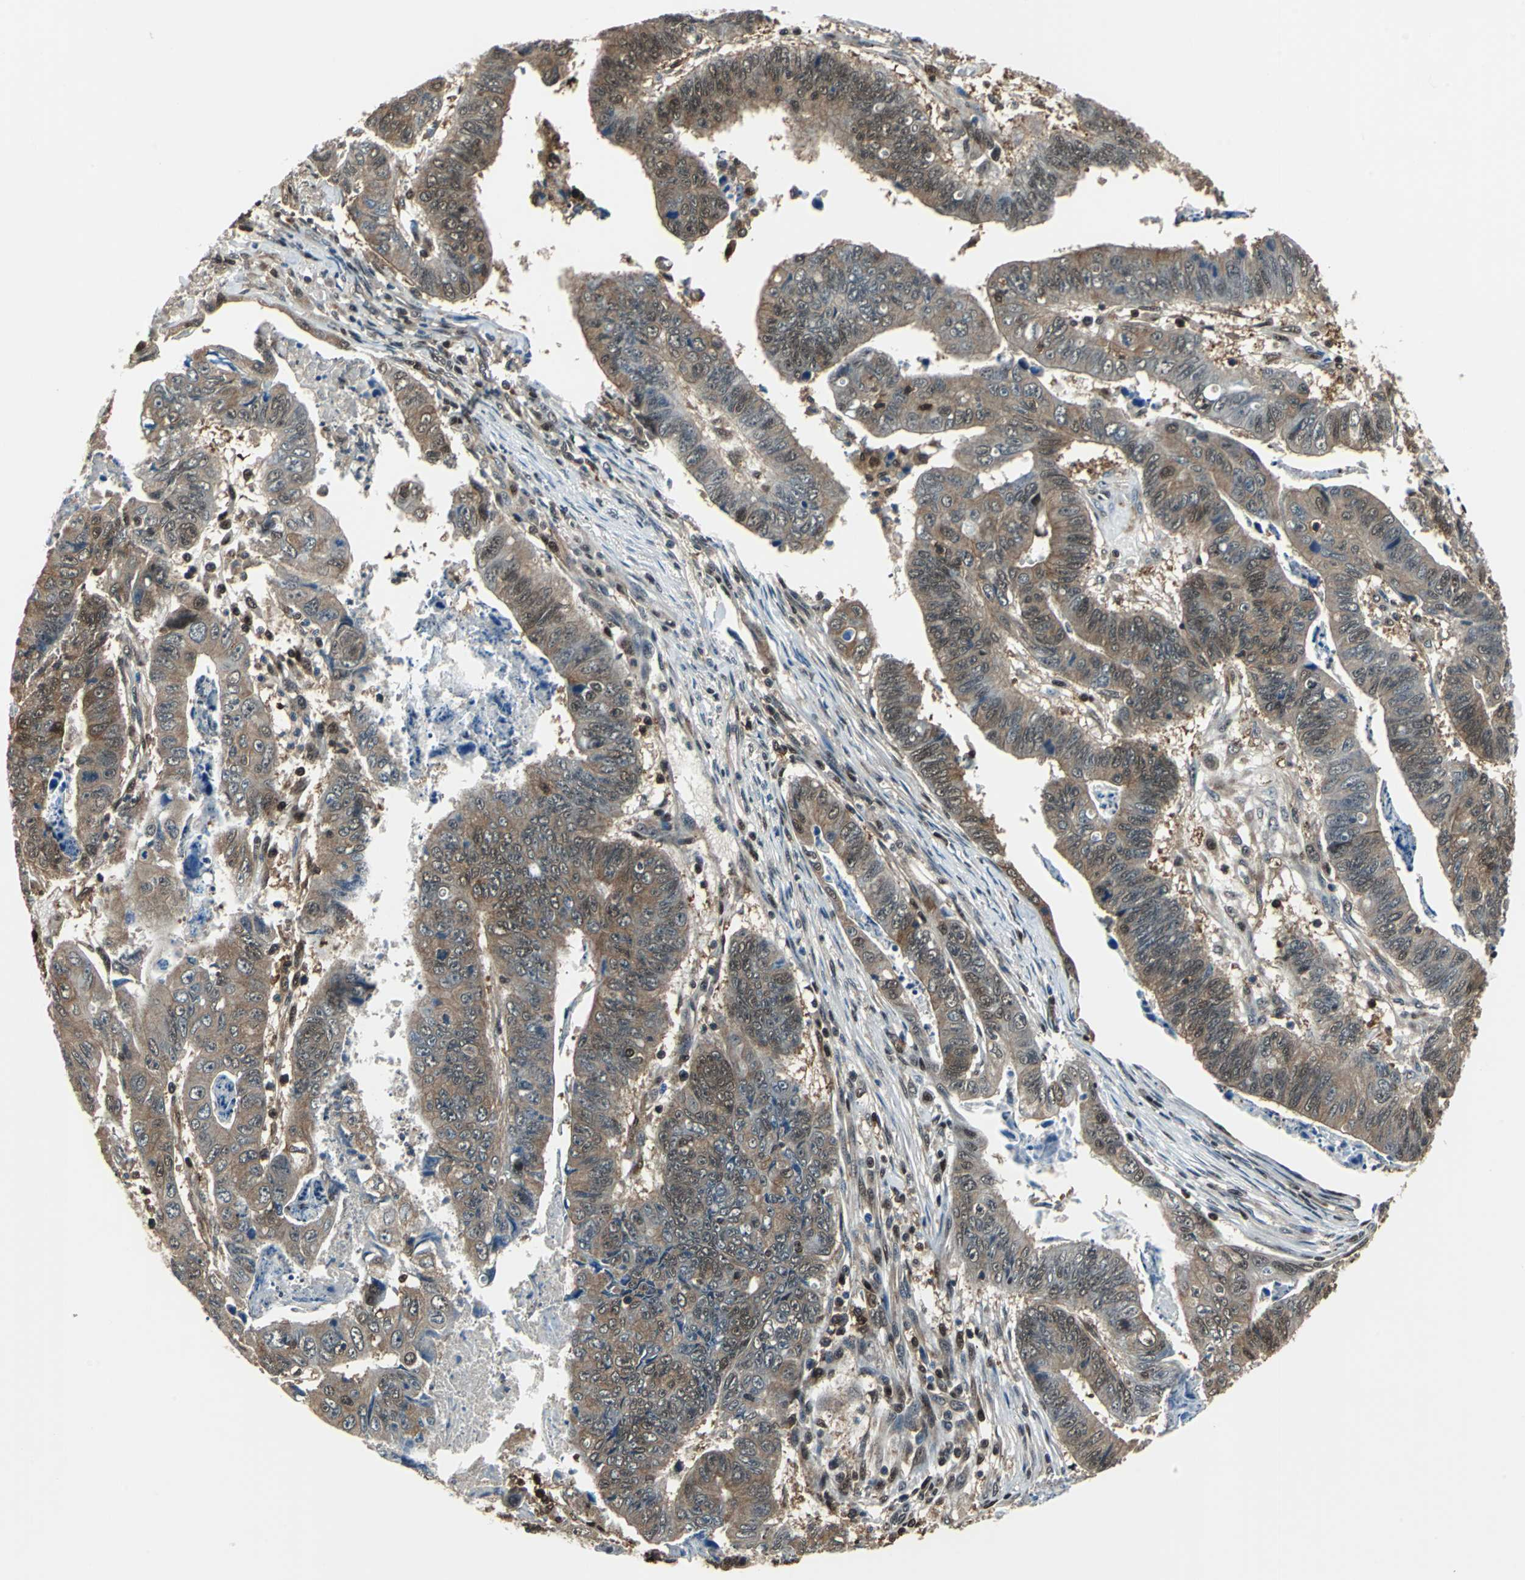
{"staining": {"intensity": "moderate", "quantity": ">75%", "location": "cytoplasmic/membranous,nuclear"}, "tissue": "stomach cancer", "cell_type": "Tumor cells", "image_type": "cancer", "snomed": [{"axis": "morphology", "description": "Adenocarcinoma, NOS"}, {"axis": "topography", "description": "Stomach, lower"}], "caption": "Stomach adenocarcinoma tissue demonstrates moderate cytoplasmic/membranous and nuclear staining in approximately >75% of tumor cells, visualized by immunohistochemistry. The staining is performed using DAB brown chromogen to label protein expression. The nuclei are counter-stained blue using hematoxylin.", "gene": "PSME1", "patient": {"sex": "male", "age": 77}}